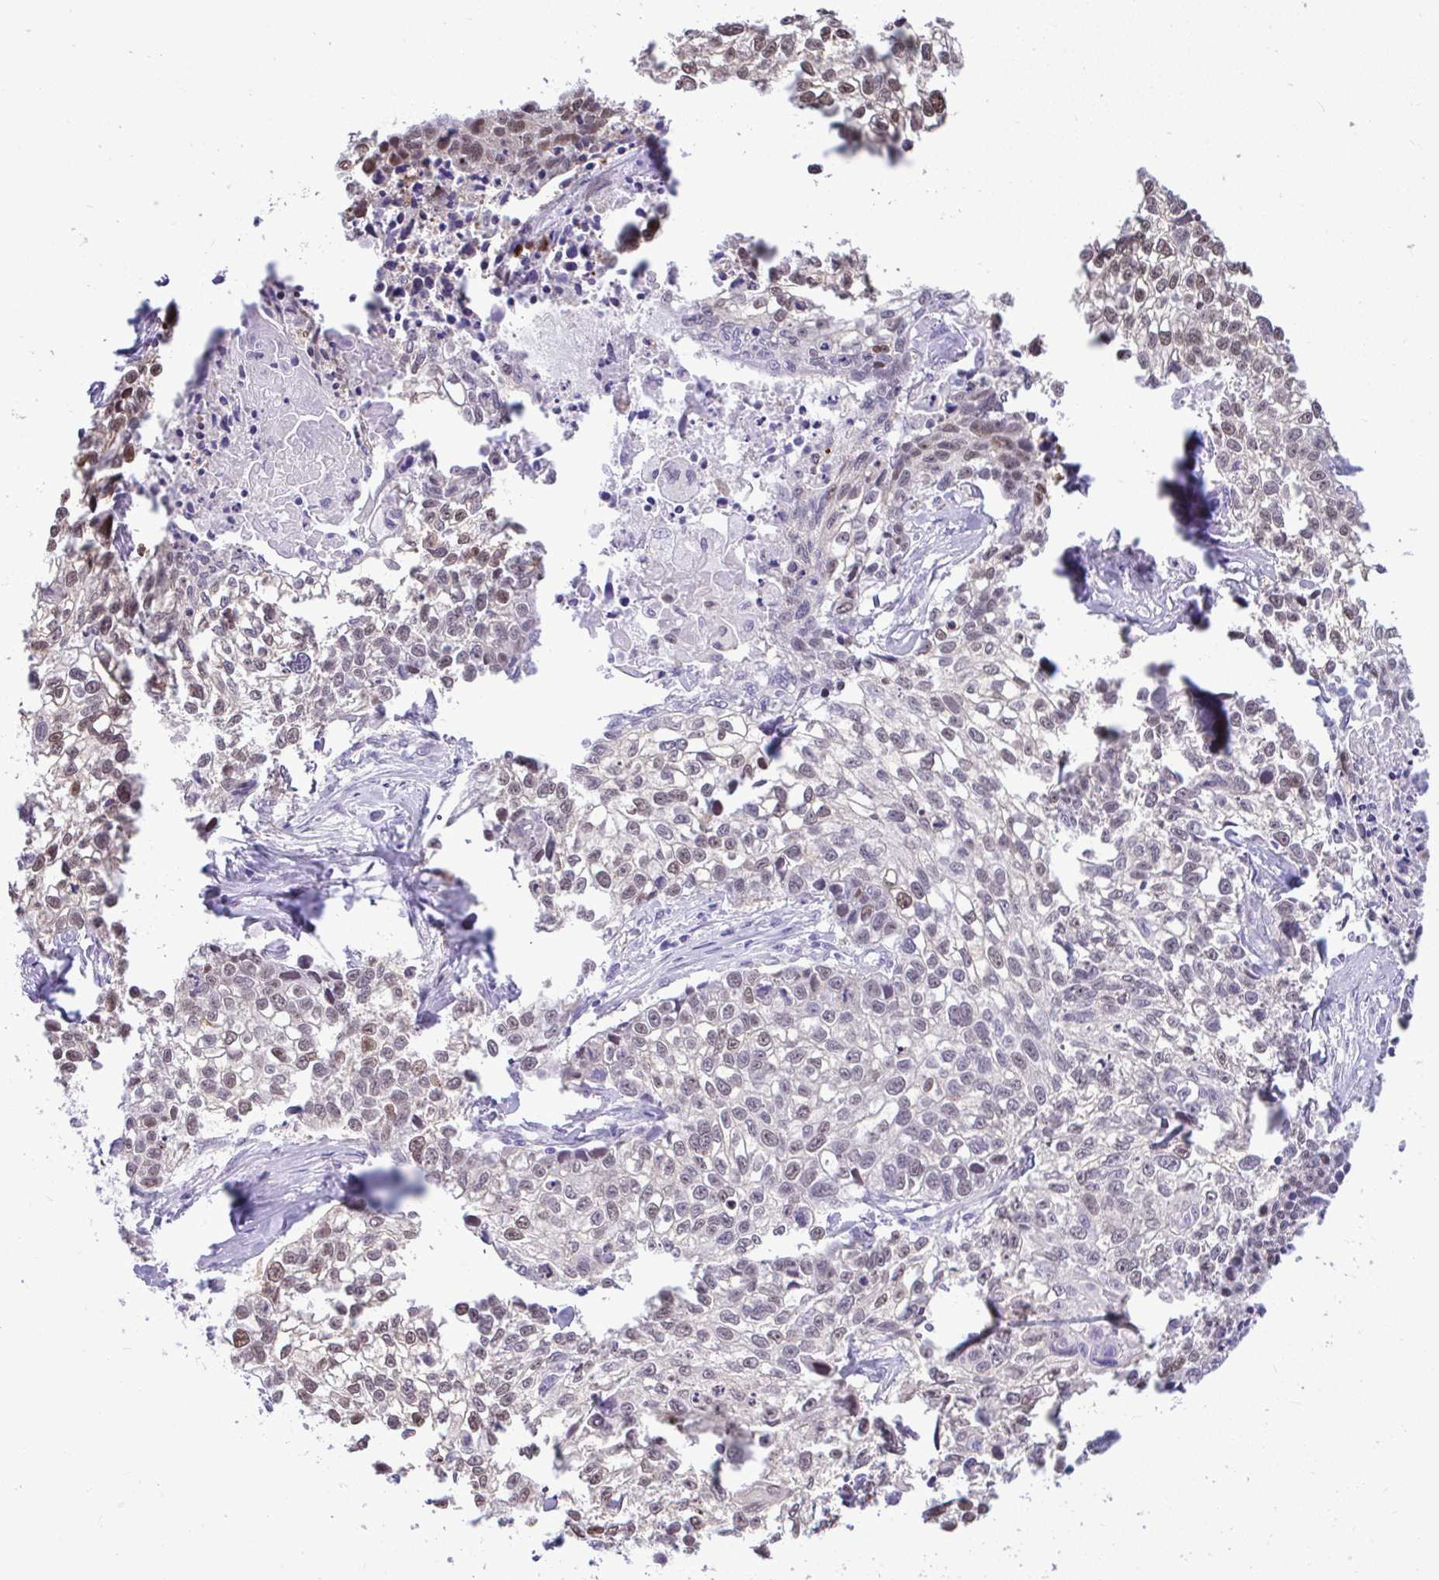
{"staining": {"intensity": "weak", "quantity": "25%-75%", "location": "nuclear"}, "tissue": "lung cancer", "cell_type": "Tumor cells", "image_type": "cancer", "snomed": [{"axis": "morphology", "description": "Squamous cell carcinoma, NOS"}, {"axis": "topography", "description": "Lung"}], "caption": "Lung cancer stained for a protein shows weak nuclear positivity in tumor cells.", "gene": "ZNF485", "patient": {"sex": "male", "age": 74}}